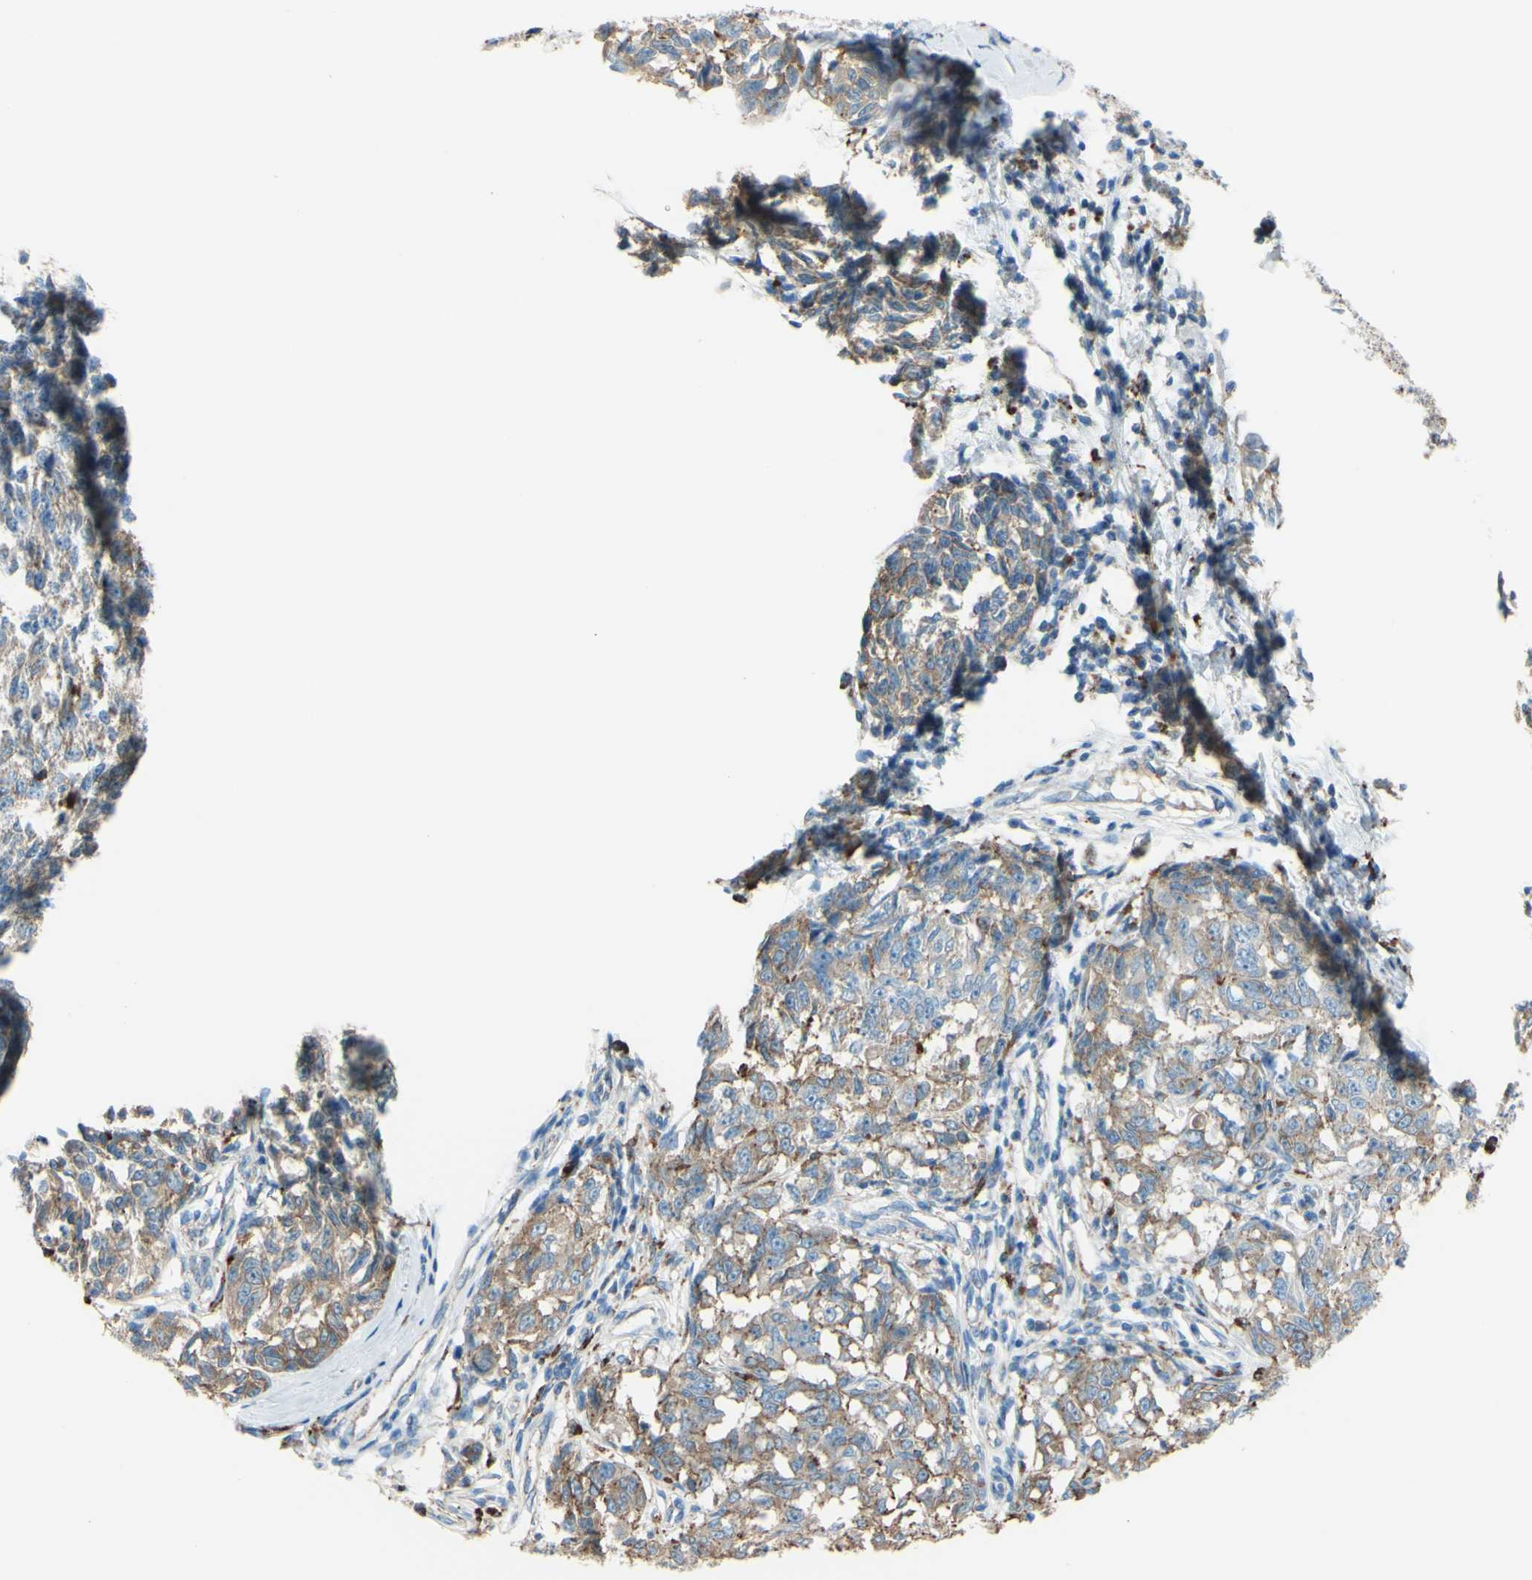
{"staining": {"intensity": "weak", "quantity": ">75%", "location": "cytoplasmic/membranous"}, "tissue": "melanoma", "cell_type": "Tumor cells", "image_type": "cancer", "snomed": [{"axis": "morphology", "description": "Malignant melanoma, NOS"}, {"axis": "topography", "description": "Skin"}], "caption": "Tumor cells exhibit low levels of weak cytoplasmic/membranous positivity in about >75% of cells in melanoma.", "gene": "CTSD", "patient": {"sex": "female", "age": 64}}